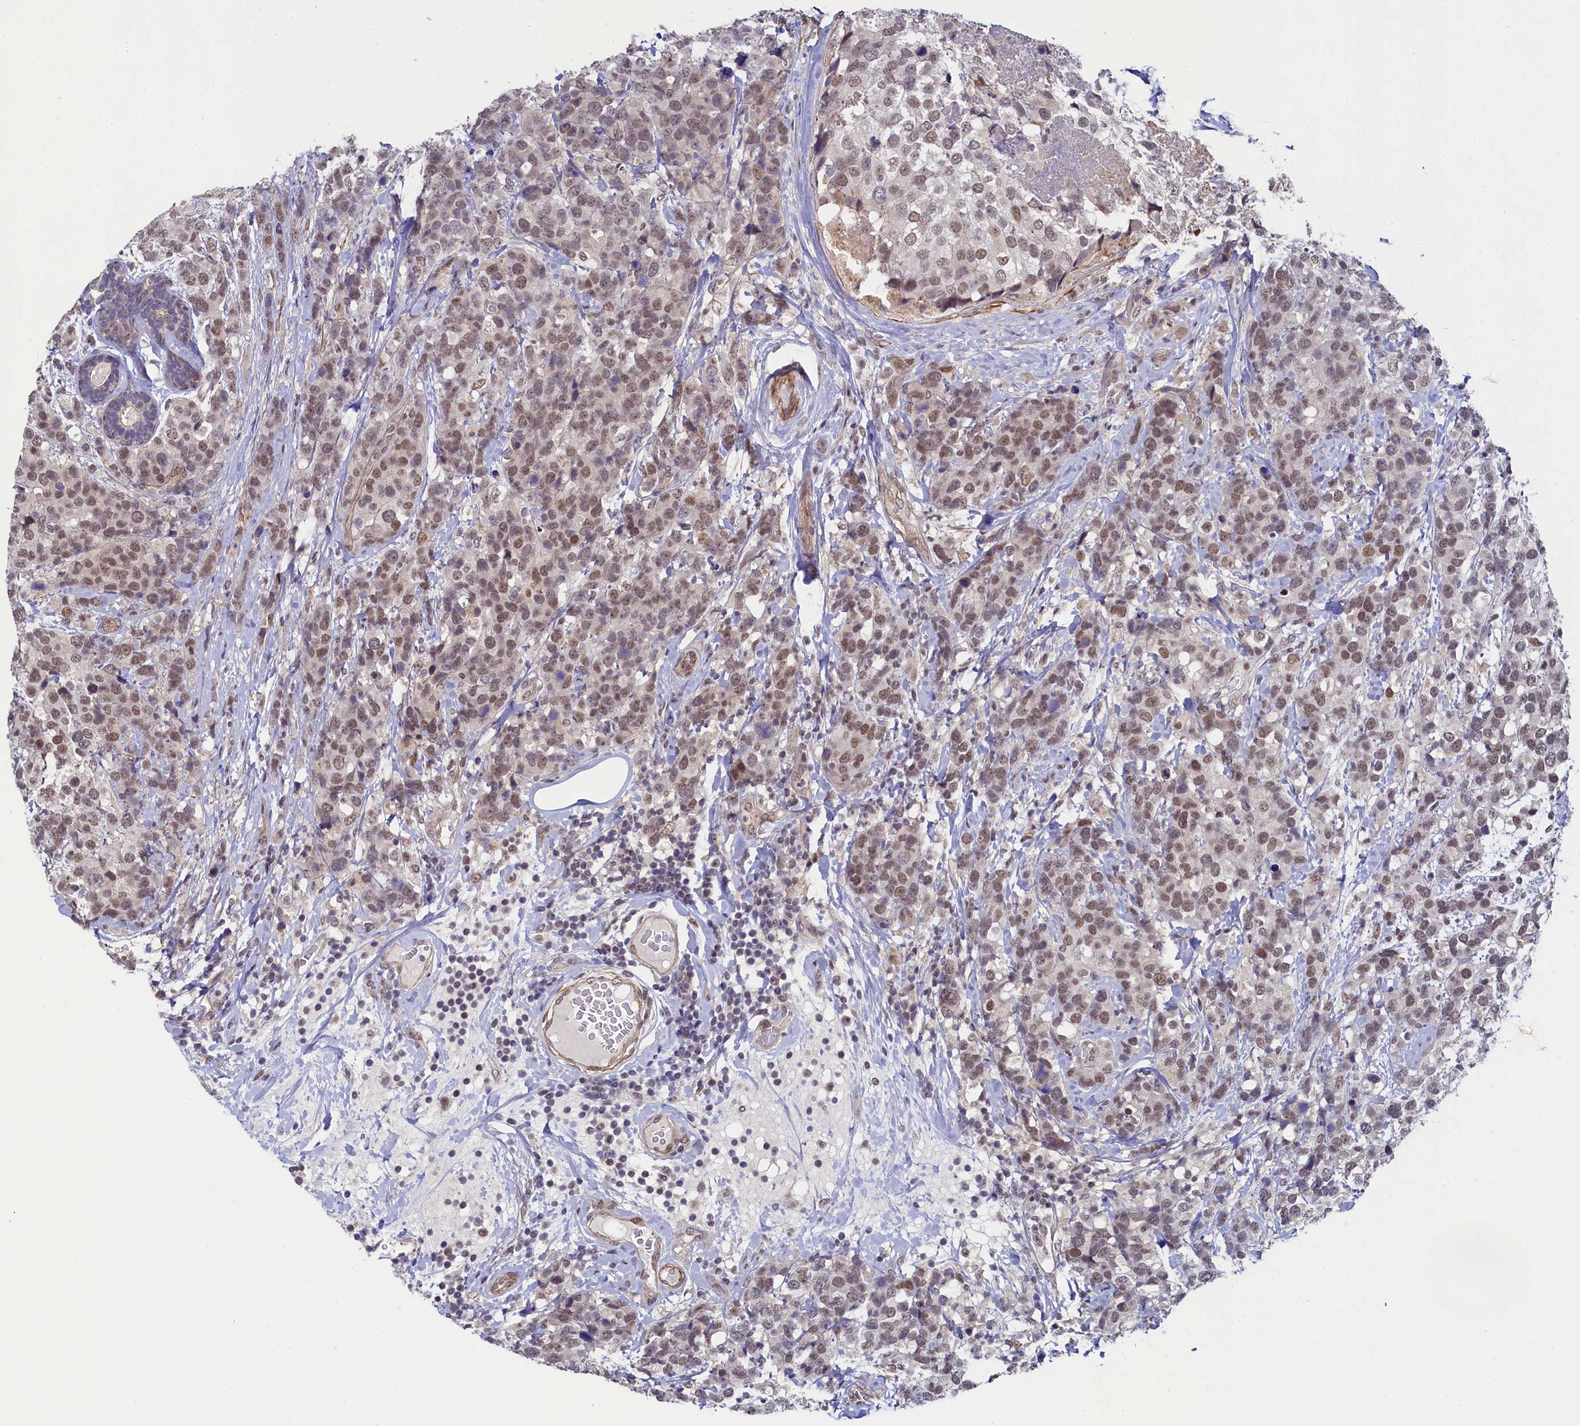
{"staining": {"intensity": "moderate", "quantity": ">75%", "location": "nuclear"}, "tissue": "breast cancer", "cell_type": "Tumor cells", "image_type": "cancer", "snomed": [{"axis": "morphology", "description": "Lobular carcinoma"}, {"axis": "topography", "description": "Breast"}], "caption": "A brown stain highlights moderate nuclear expression of a protein in breast lobular carcinoma tumor cells.", "gene": "INTS14", "patient": {"sex": "female", "age": 59}}